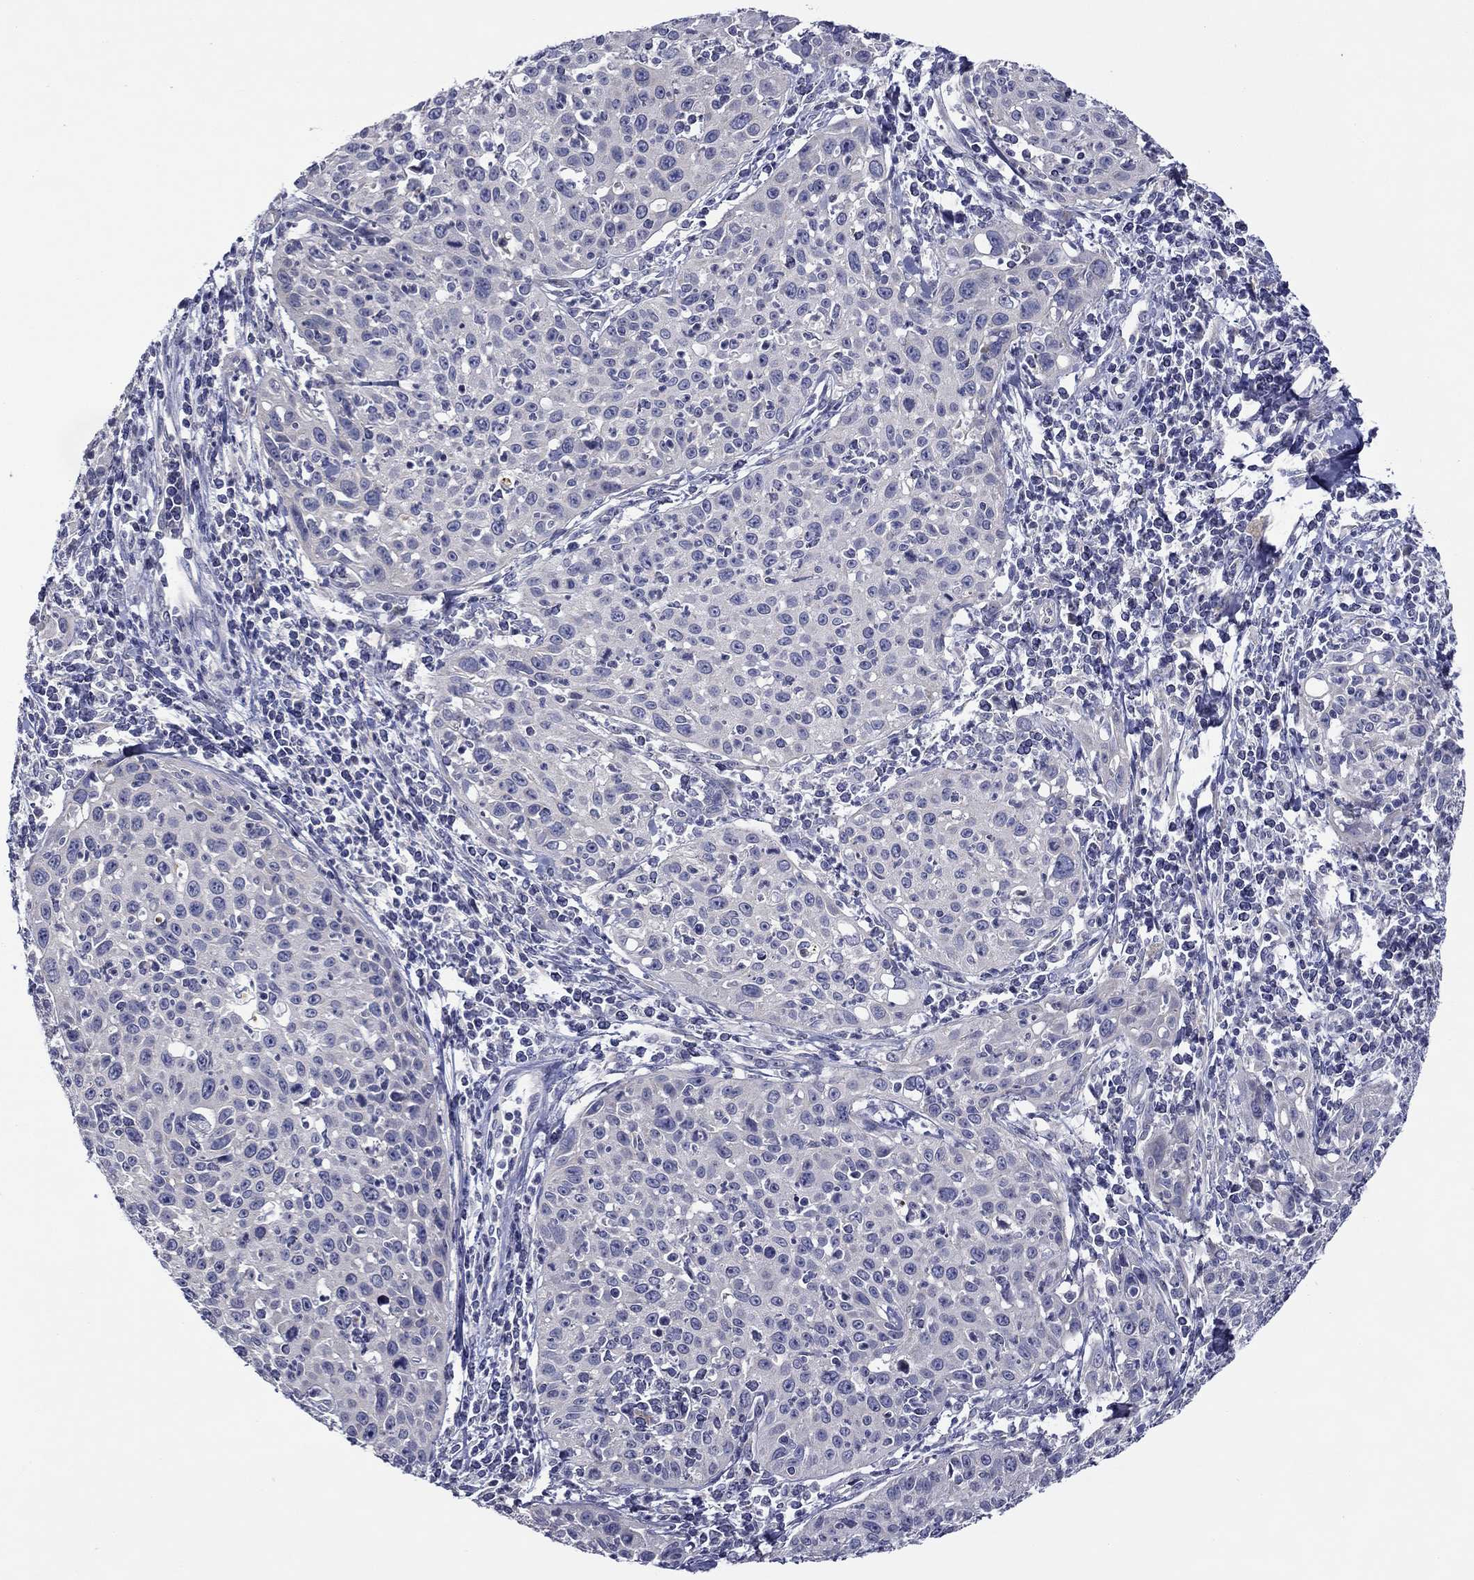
{"staining": {"intensity": "negative", "quantity": "none", "location": "none"}, "tissue": "cervical cancer", "cell_type": "Tumor cells", "image_type": "cancer", "snomed": [{"axis": "morphology", "description": "Squamous cell carcinoma, NOS"}, {"axis": "topography", "description": "Cervix"}], "caption": "Immunohistochemistry histopathology image of cervical squamous cell carcinoma stained for a protein (brown), which exhibits no positivity in tumor cells. (Stains: DAB IHC with hematoxylin counter stain, Microscopy: brightfield microscopy at high magnification).", "gene": "SPATA7", "patient": {"sex": "female", "age": 26}}